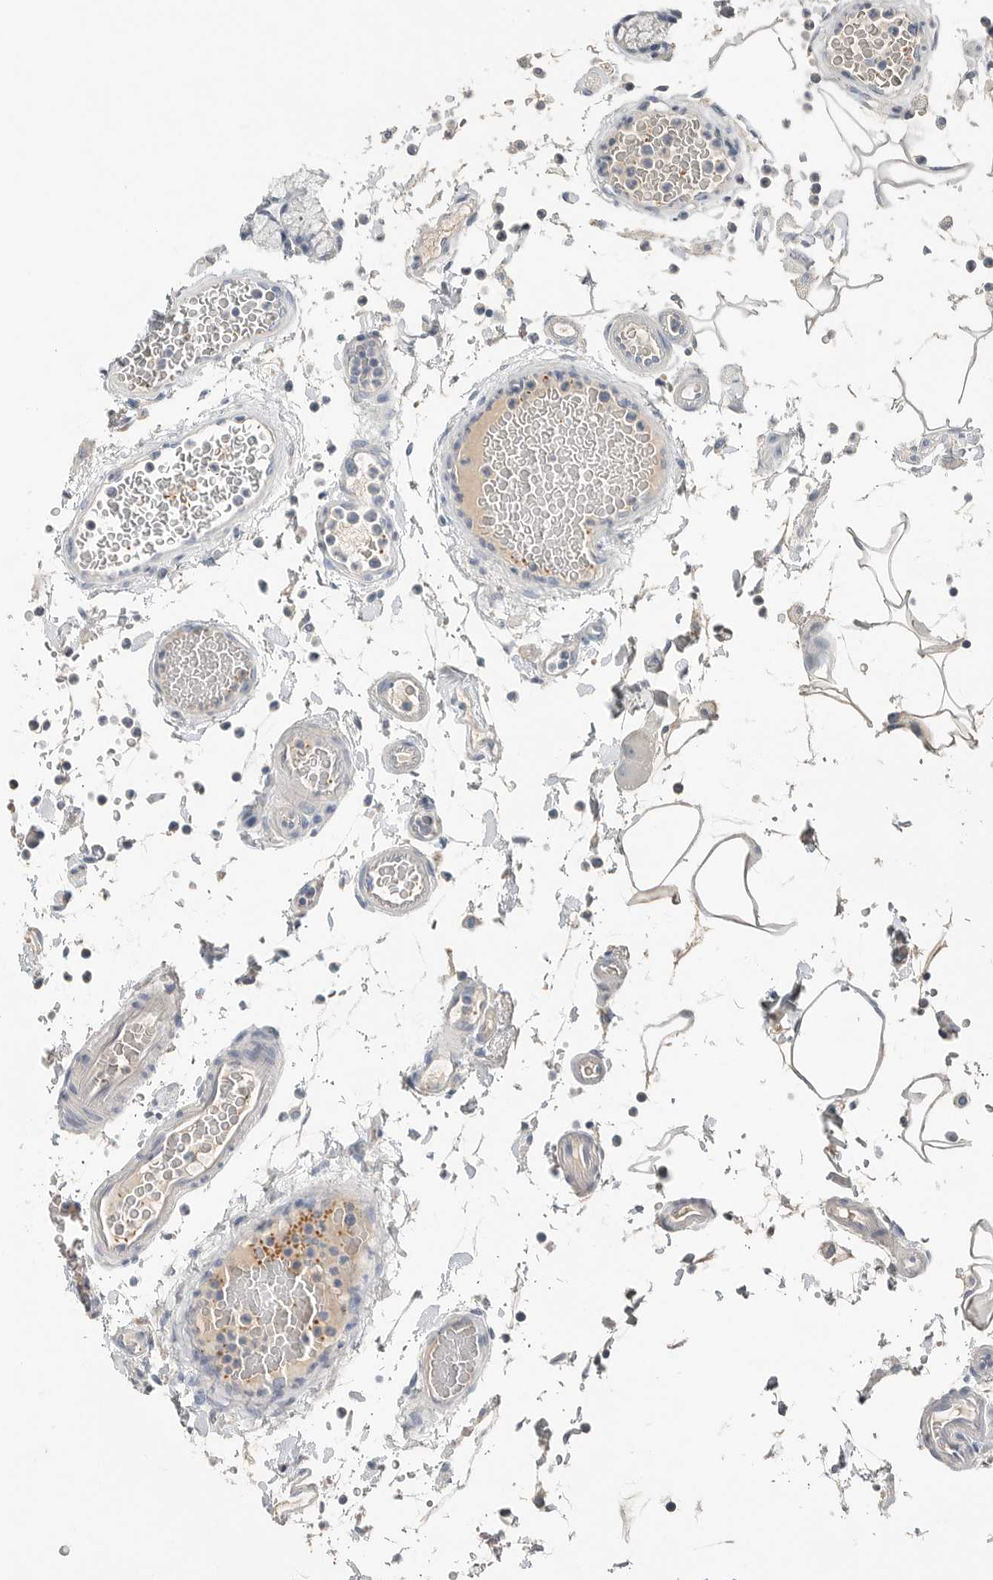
{"staining": {"intensity": "negative", "quantity": "none", "location": "none"}, "tissue": "duodenum", "cell_type": "Glandular cells", "image_type": "normal", "snomed": [{"axis": "morphology", "description": "Normal tissue, NOS"}, {"axis": "topography", "description": "Small intestine, NOS"}], "caption": "Immunohistochemical staining of benign duodenum demonstrates no significant staining in glandular cells. (DAB (3,3'-diaminobenzidine) IHC, high magnification).", "gene": "SERPINB7", "patient": {"sex": "female", "age": 71}}